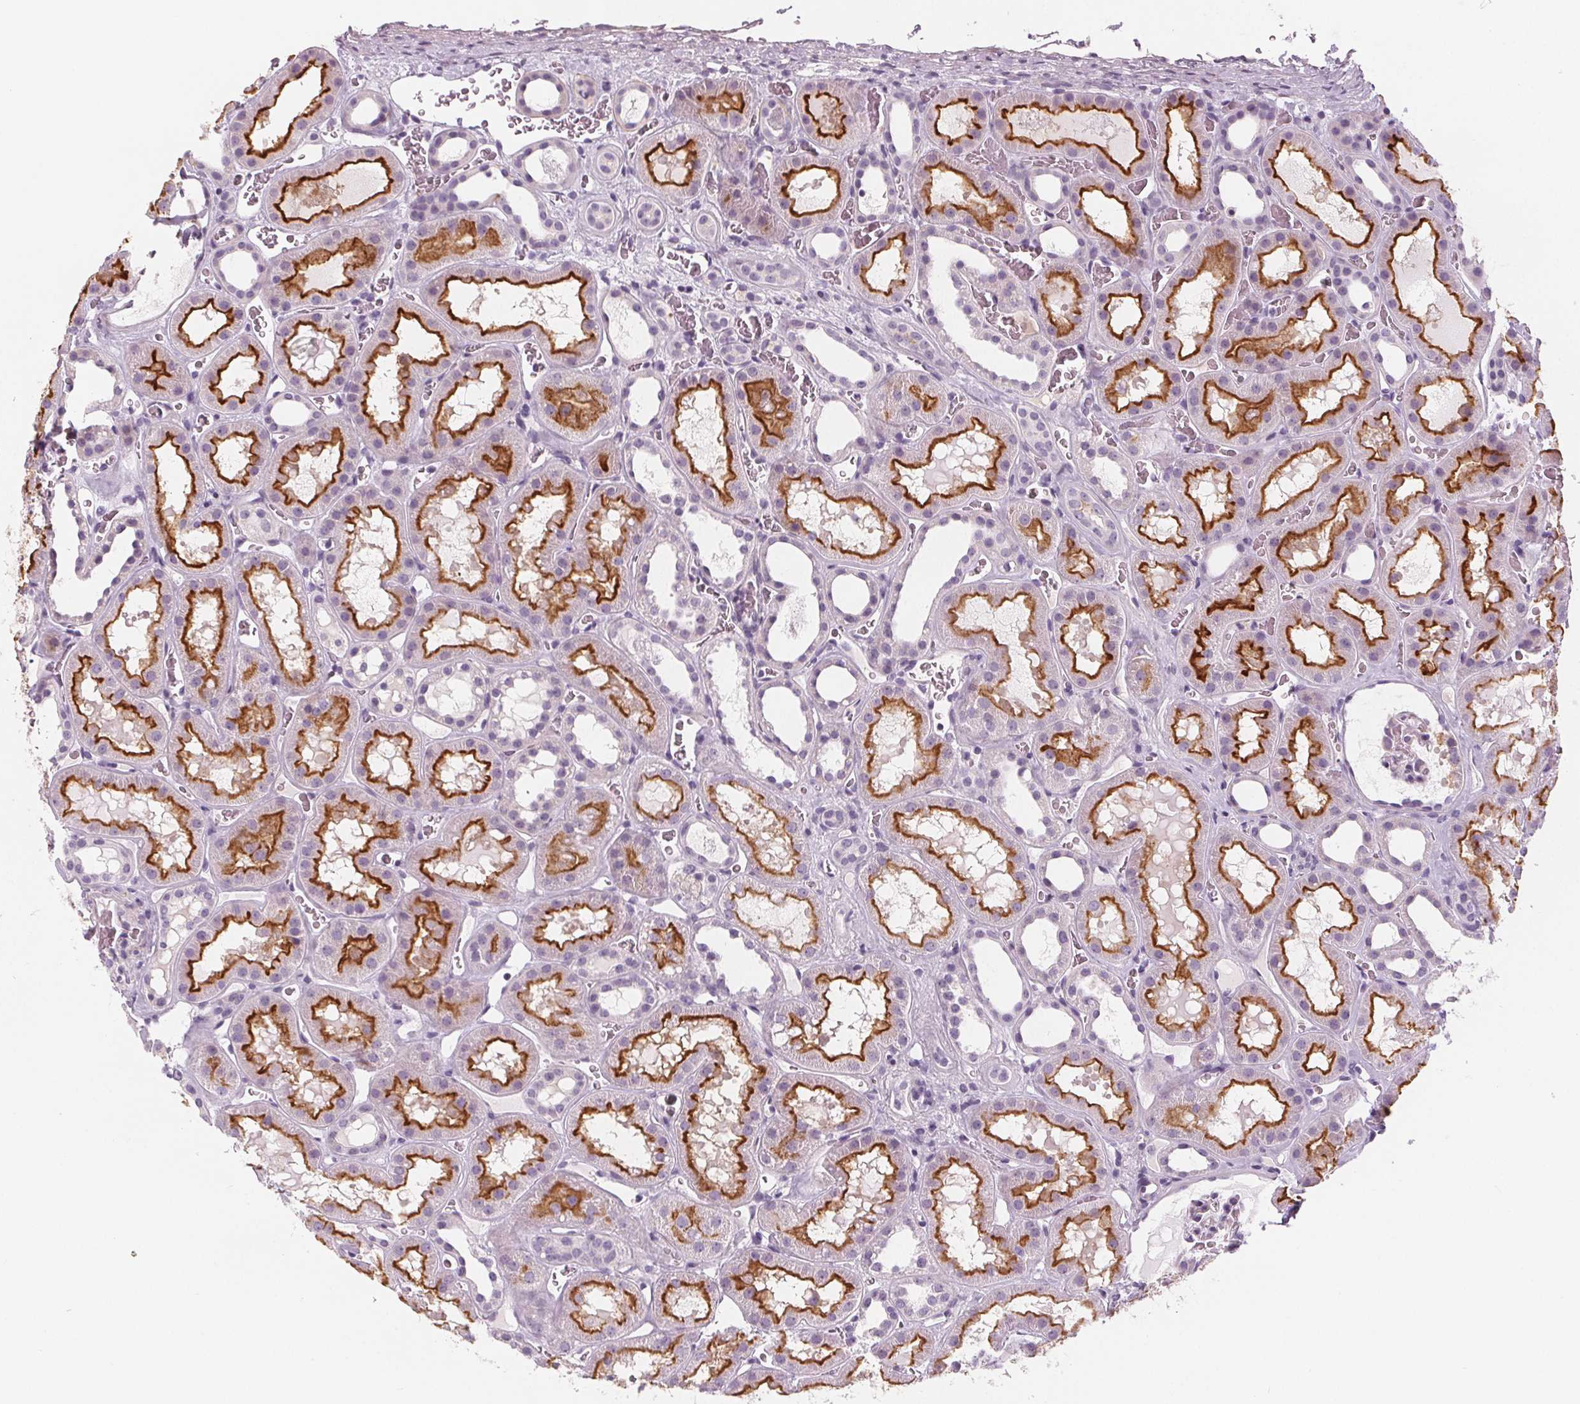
{"staining": {"intensity": "negative", "quantity": "none", "location": "none"}, "tissue": "kidney", "cell_type": "Cells in glomeruli", "image_type": "normal", "snomed": [{"axis": "morphology", "description": "Normal tissue, NOS"}, {"axis": "topography", "description": "Kidney"}], "caption": "This photomicrograph is of benign kidney stained with immunohistochemistry to label a protein in brown with the nuclei are counter-stained blue. There is no staining in cells in glomeruli.", "gene": "SLC5A12", "patient": {"sex": "female", "age": 41}}